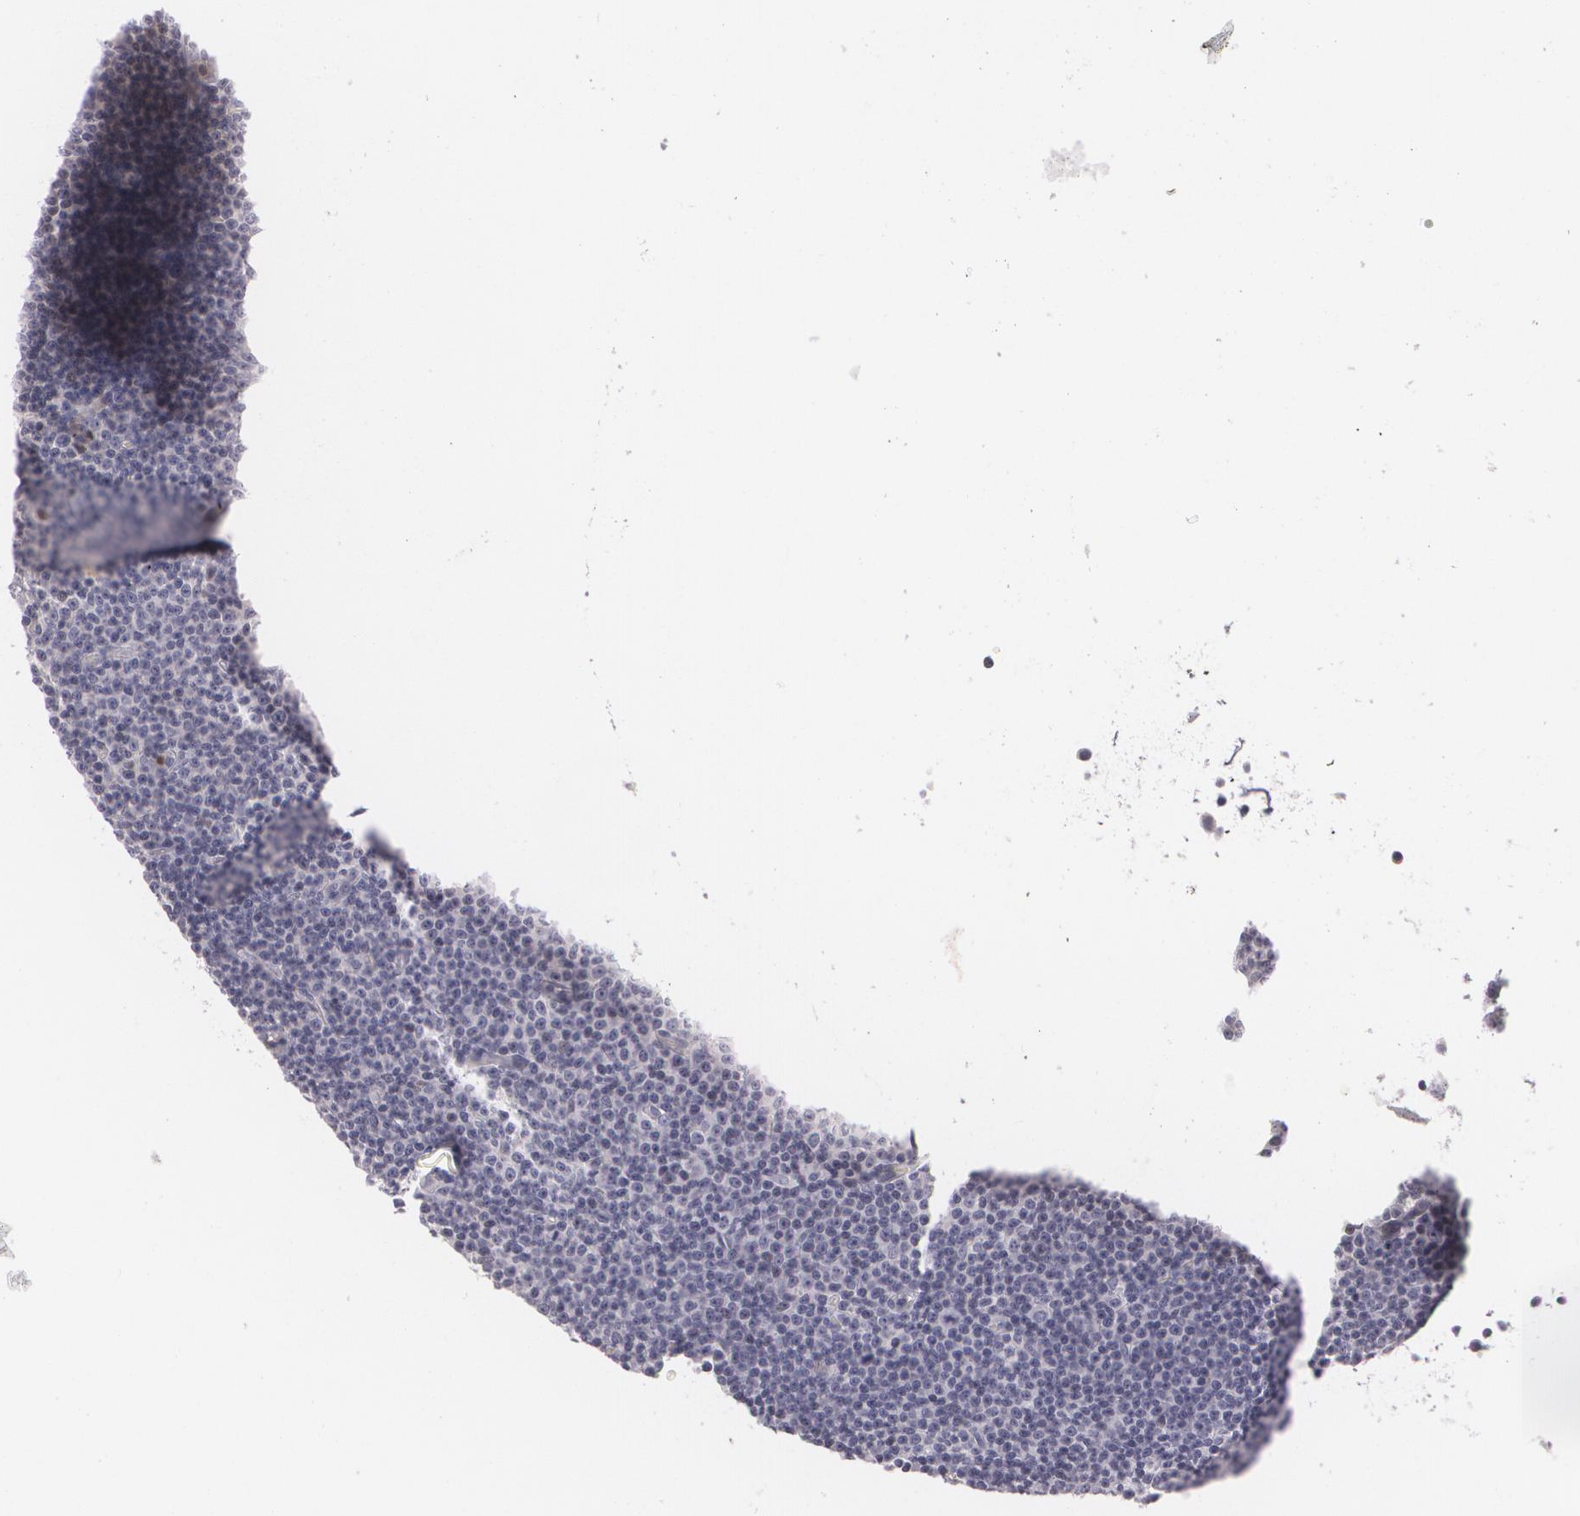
{"staining": {"intensity": "negative", "quantity": "none", "location": "none"}, "tissue": "lymphoma", "cell_type": "Tumor cells", "image_type": "cancer", "snomed": [{"axis": "morphology", "description": "Malignant lymphoma, non-Hodgkin's type, Low grade"}, {"axis": "topography", "description": "Lymph node"}], "caption": "There is no significant staining in tumor cells of lymphoma.", "gene": "ZBTB16", "patient": {"sex": "male", "age": 57}}